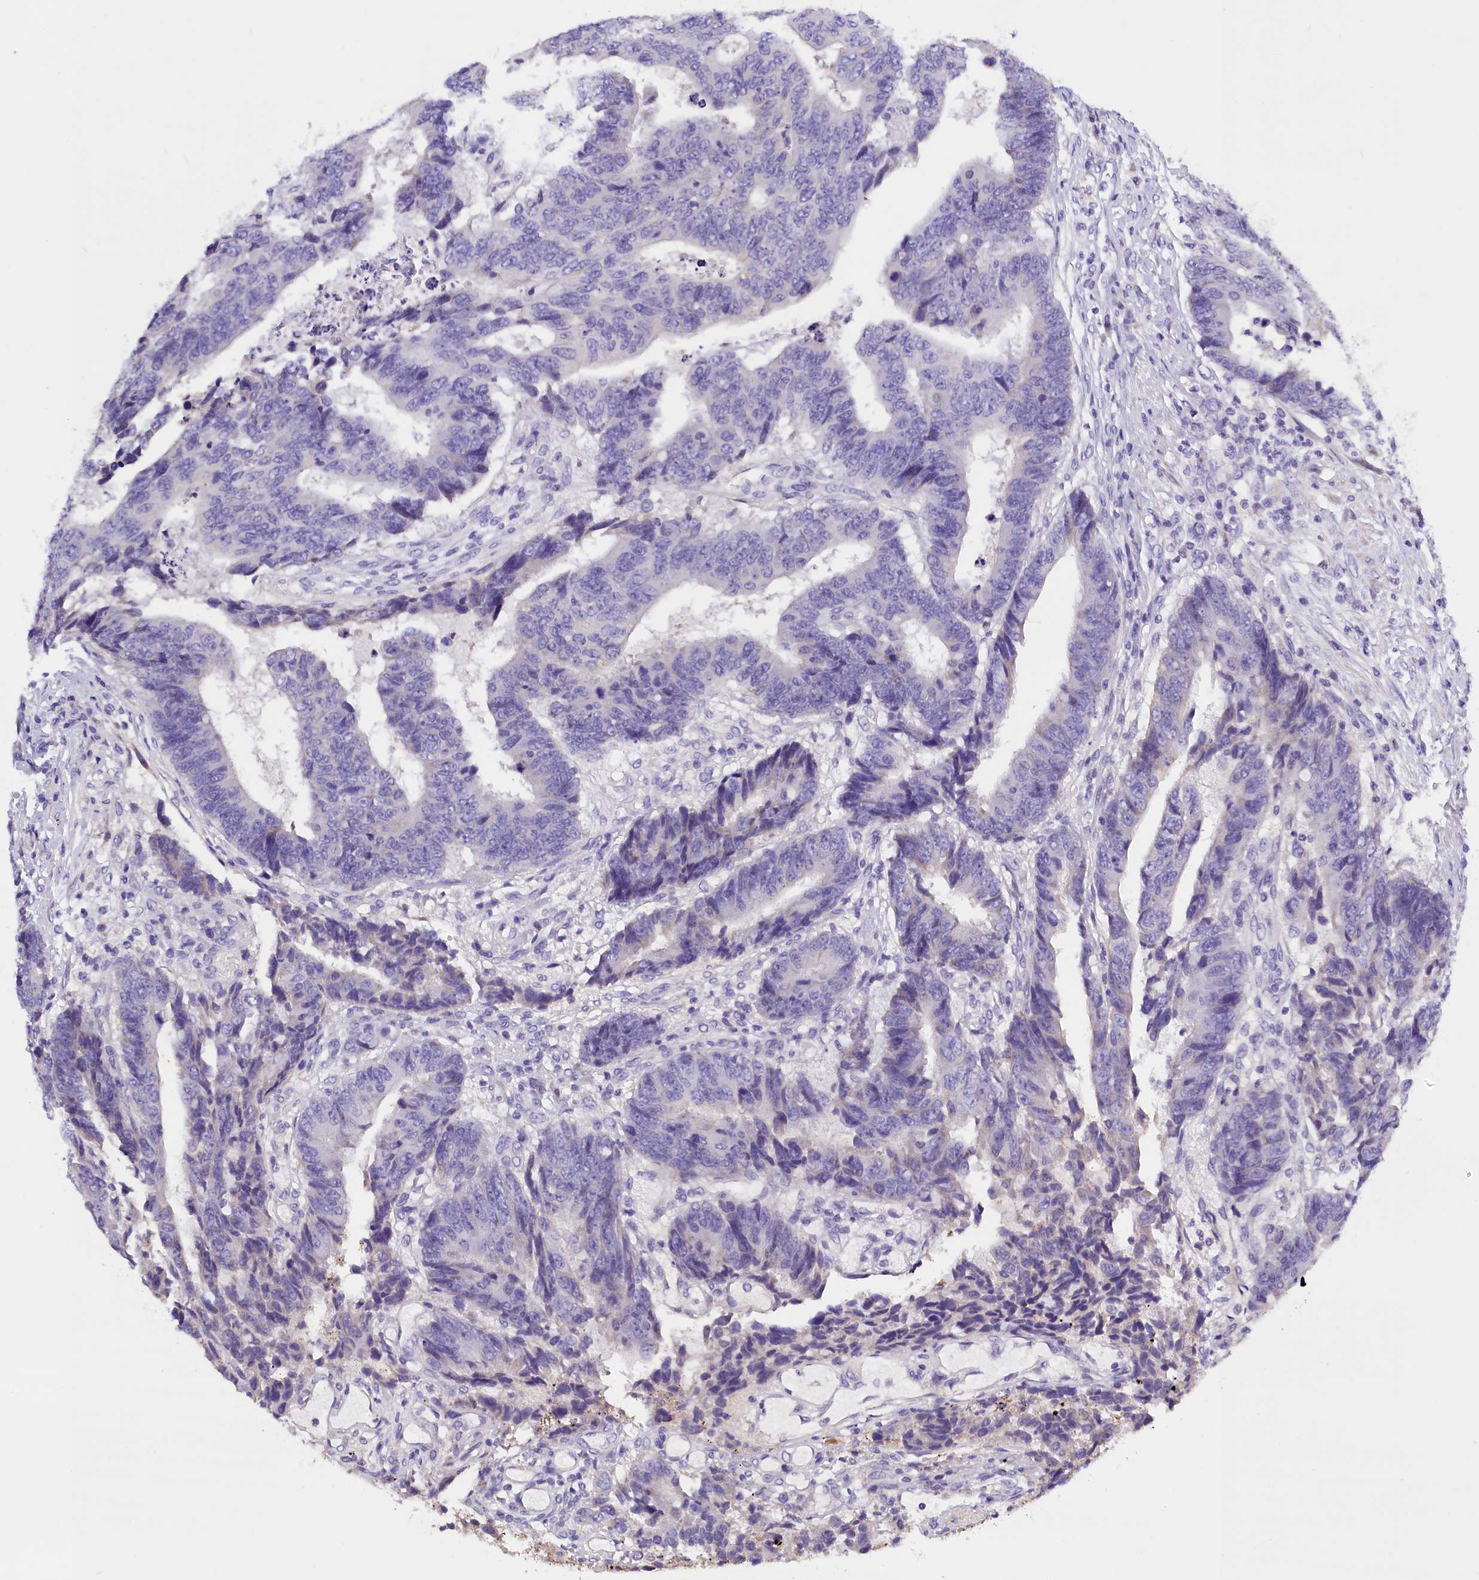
{"staining": {"intensity": "negative", "quantity": "none", "location": "none"}, "tissue": "colorectal cancer", "cell_type": "Tumor cells", "image_type": "cancer", "snomed": [{"axis": "morphology", "description": "Adenocarcinoma, NOS"}, {"axis": "topography", "description": "Rectum"}], "caption": "An immunohistochemistry histopathology image of colorectal adenocarcinoma is shown. There is no staining in tumor cells of colorectal adenocarcinoma.", "gene": "RTTN", "patient": {"sex": "male", "age": 84}}